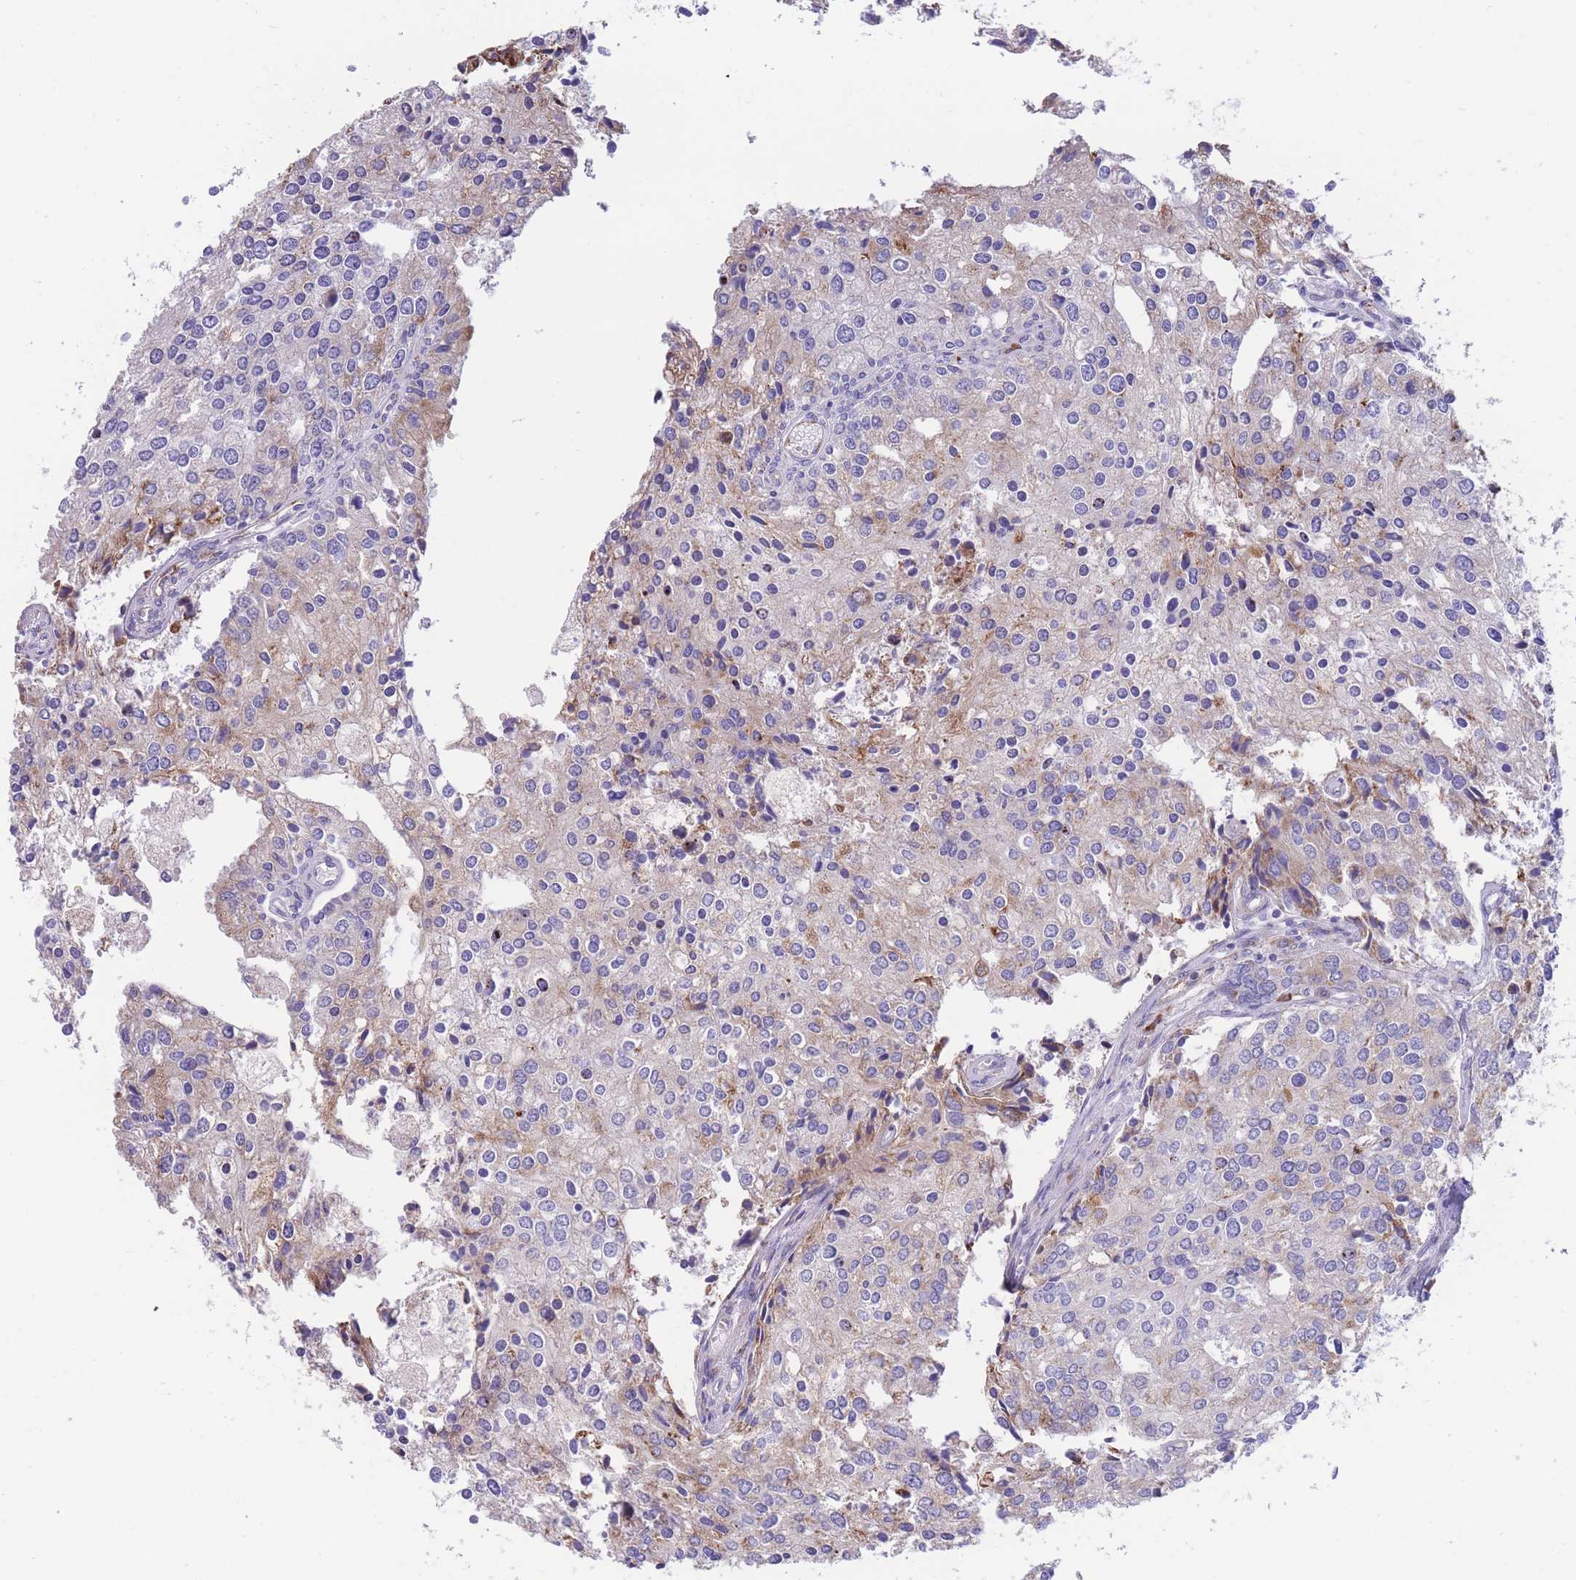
{"staining": {"intensity": "weak", "quantity": "<25%", "location": "cytoplasmic/membranous"}, "tissue": "prostate cancer", "cell_type": "Tumor cells", "image_type": "cancer", "snomed": [{"axis": "morphology", "description": "Adenocarcinoma, High grade"}, {"axis": "topography", "description": "Prostate"}], "caption": "This is an IHC photomicrograph of human adenocarcinoma (high-grade) (prostate). There is no positivity in tumor cells.", "gene": "DET1", "patient": {"sex": "male", "age": 62}}